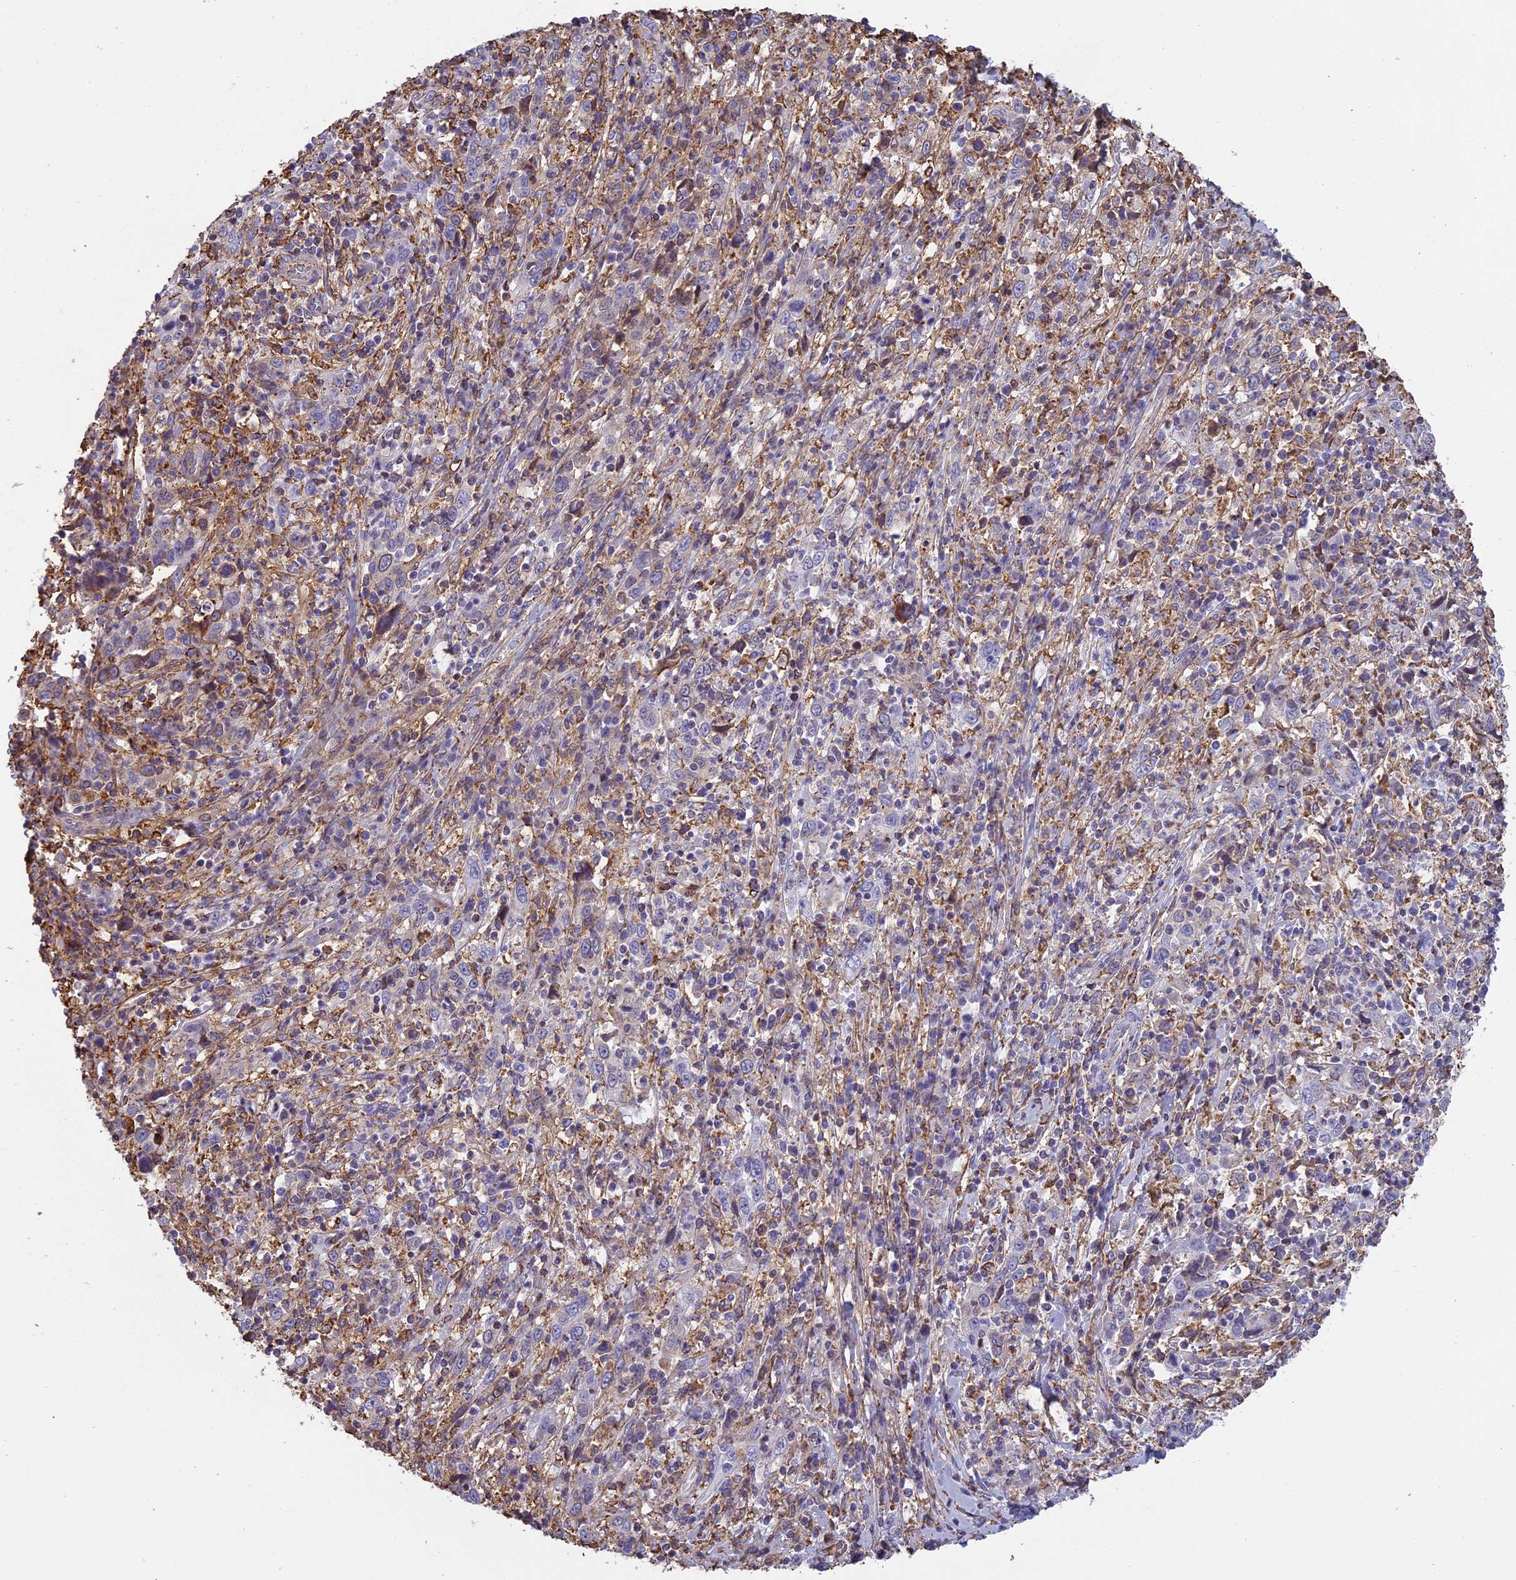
{"staining": {"intensity": "negative", "quantity": "none", "location": "none"}, "tissue": "cervical cancer", "cell_type": "Tumor cells", "image_type": "cancer", "snomed": [{"axis": "morphology", "description": "Squamous cell carcinoma, NOS"}, {"axis": "topography", "description": "Cervix"}], "caption": "There is no significant positivity in tumor cells of cervical squamous cell carcinoma.", "gene": "TMEM255B", "patient": {"sex": "female", "age": 46}}